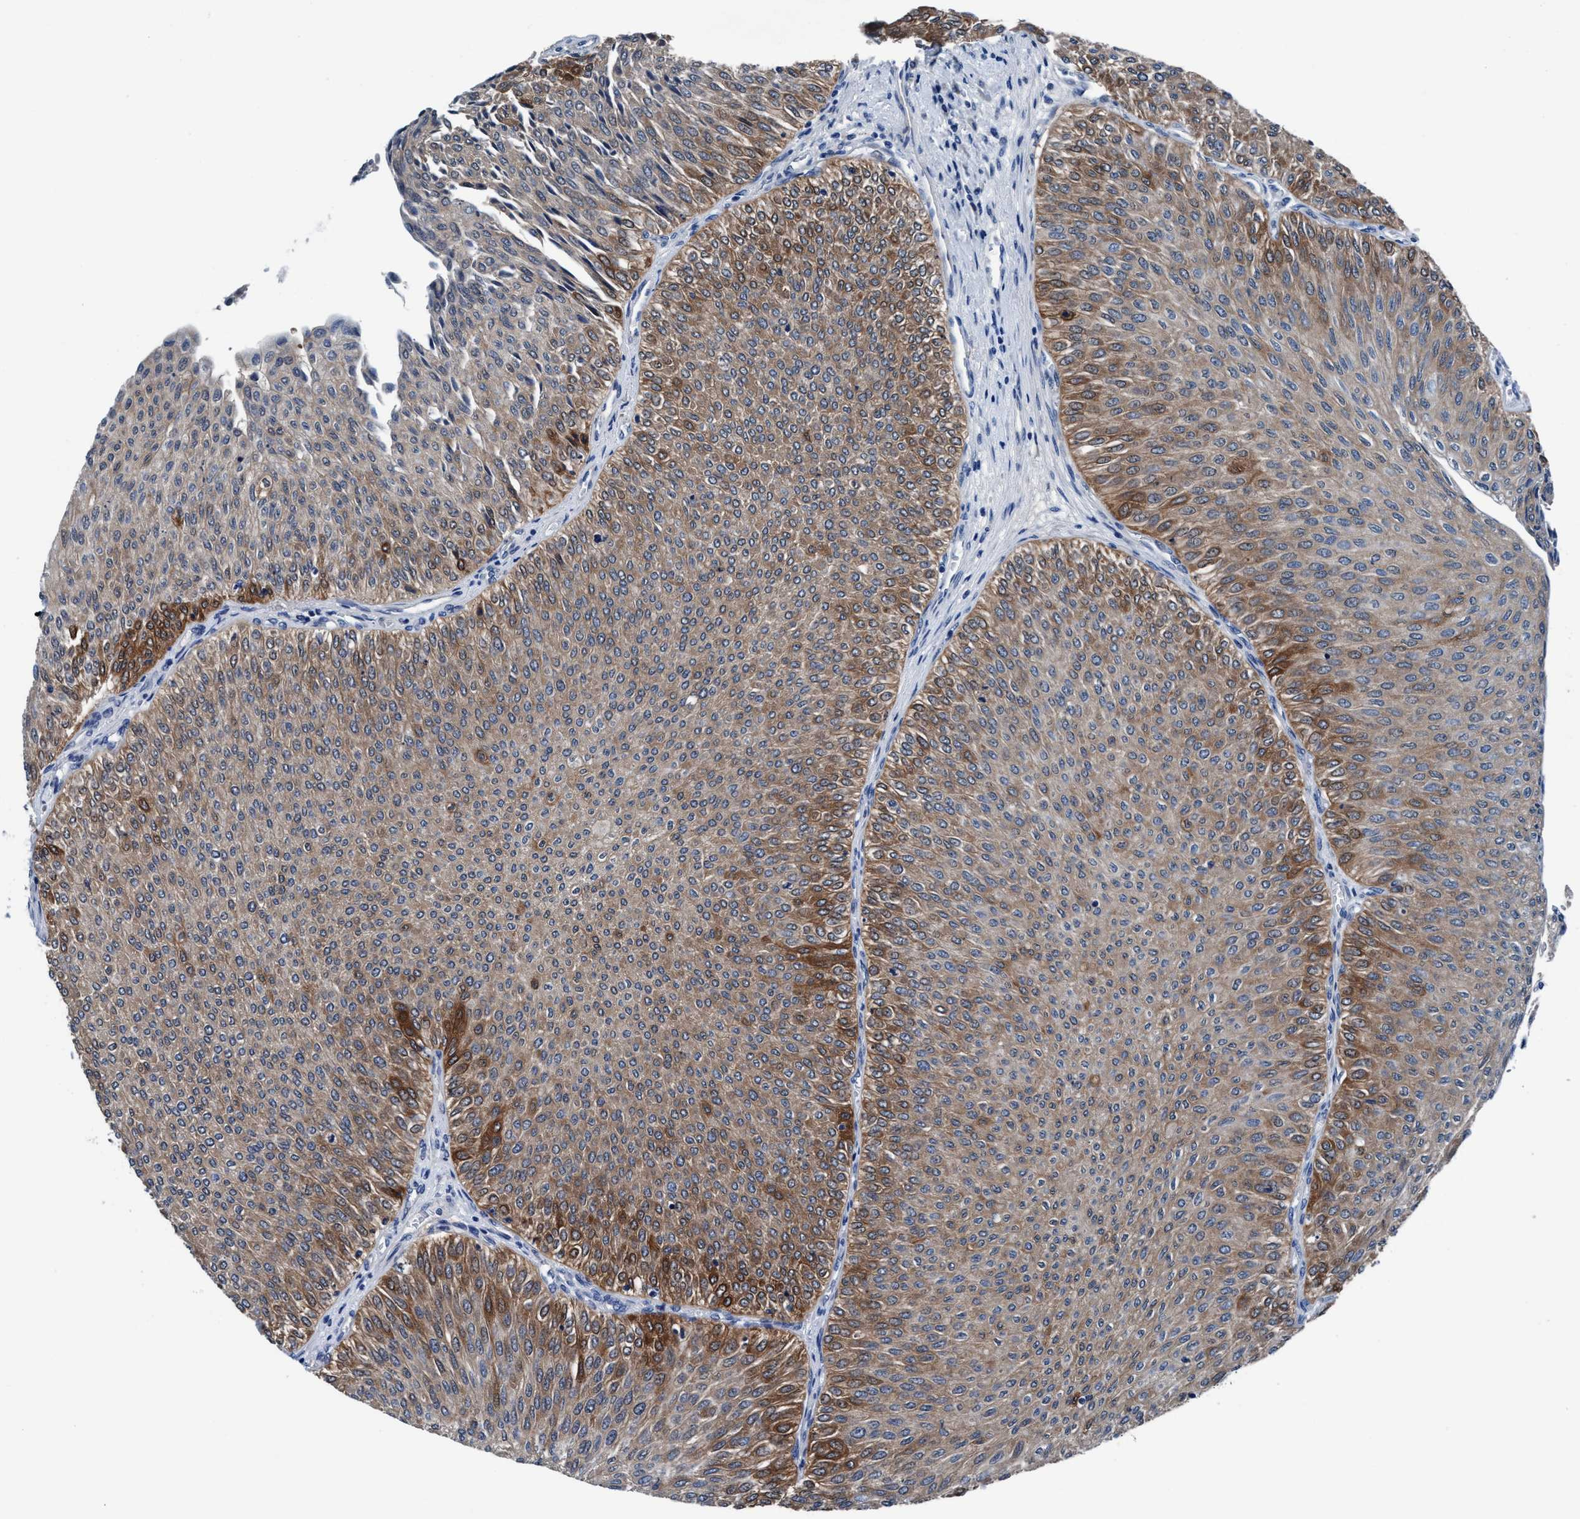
{"staining": {"intensity": "moderate", "quantity": ">75%", "location": "cytoplasmic/membranous"}, "tissue": "urothelial cancer", "cell_type": "Tumor cells", "image_type": "cancer", "snomed": [{"axis": "morphology", "description": "Urothelial carcinoma, Low grade"}, {"axis": "topography", "description": "Urinary bladder"}], "caption": "The image reveals staining of low-grade urothelial carcinoma, revealing moderate cytoplasmic/membranous protein staining (brown color) within tumor cells. (DAB (3,3'-diaminobenzidine) IHC, brown staining for protein, blue staining for nuclei).", "gene": "TMEM94", "patient": {"sex": "male", "age": 78}}